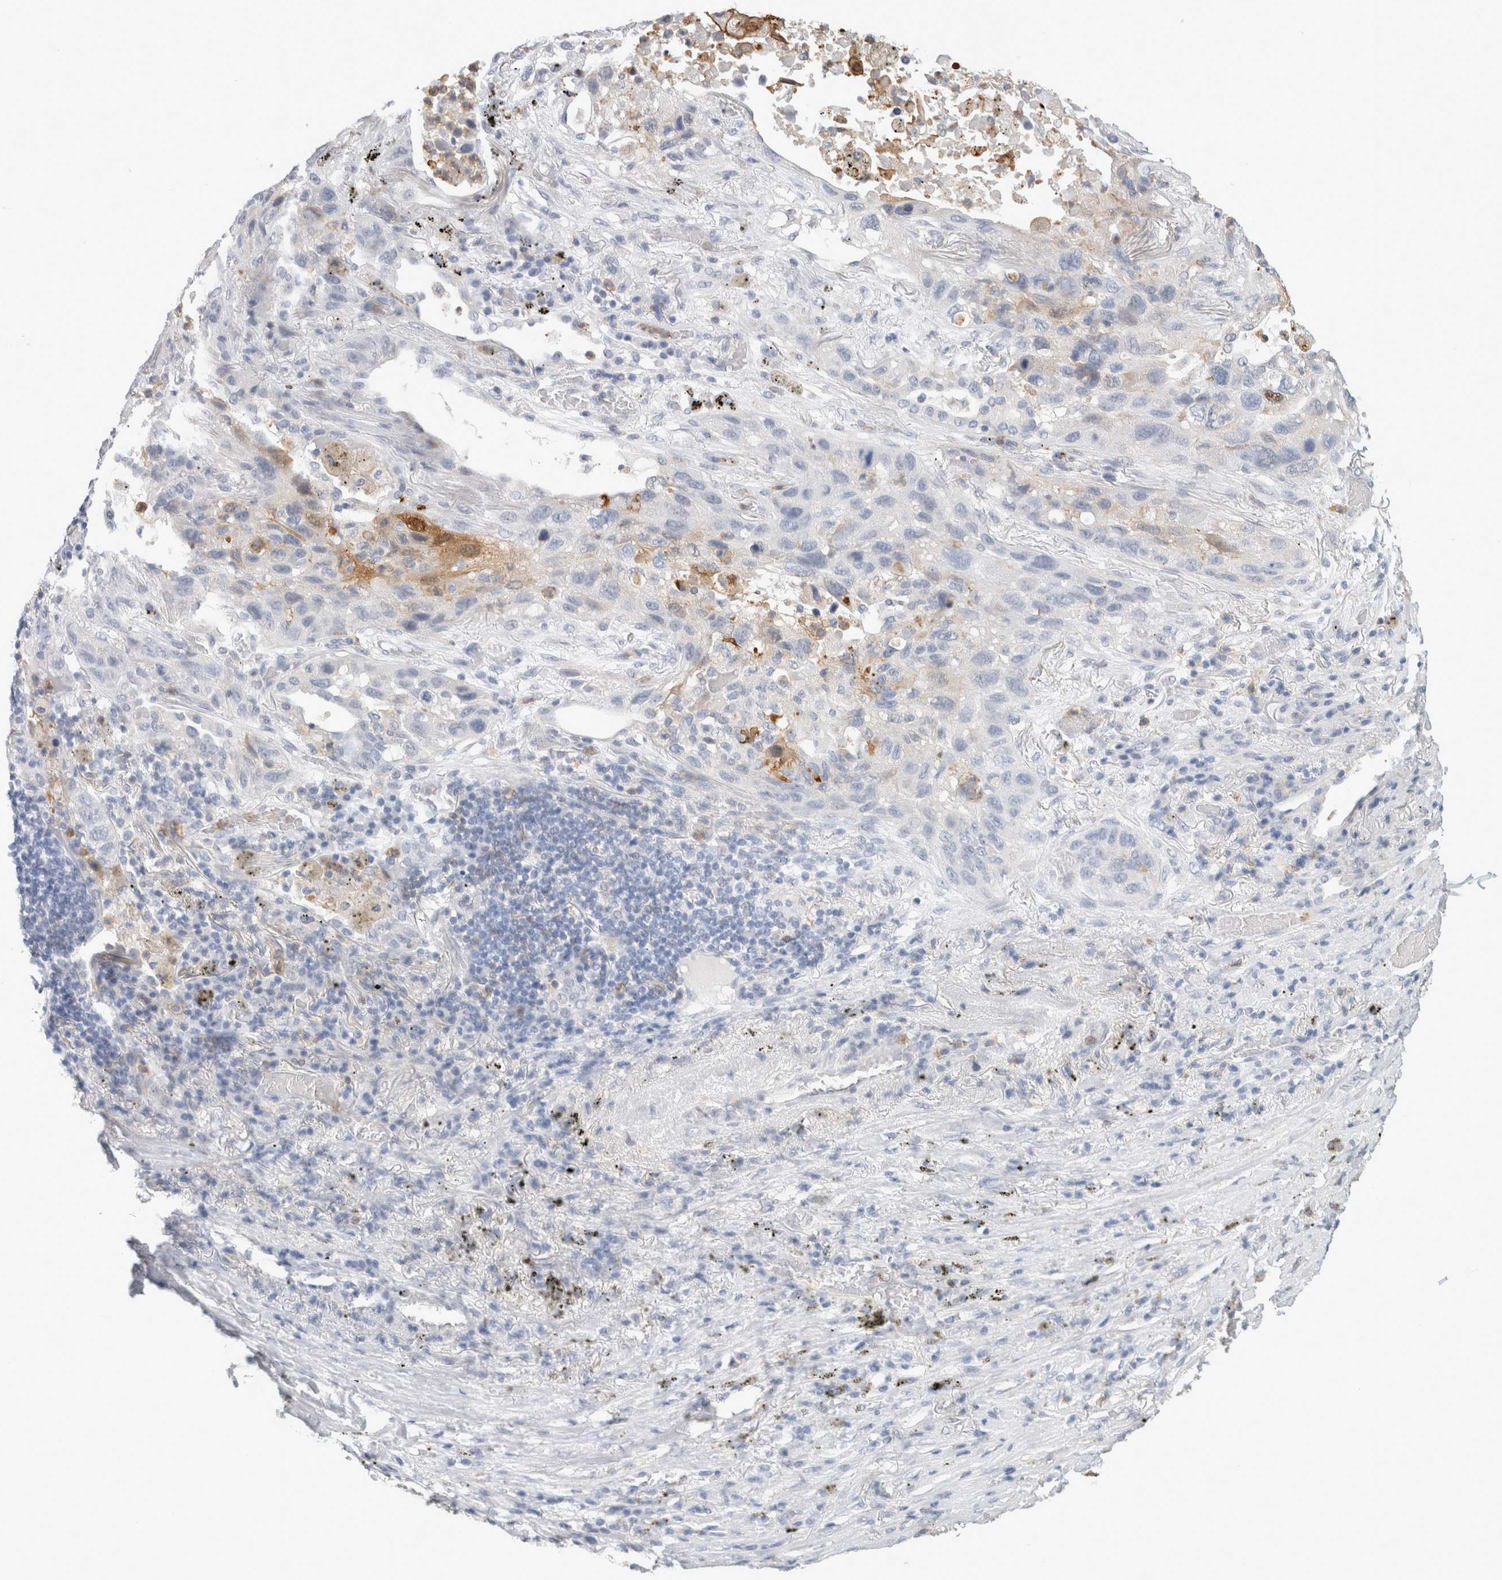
{"staining": {"intensity": "weak", "quantity": "<25%", "location": "cytoplasmic/membranous"}, "tissue": "lung cancer", "cell_type": "Tumor cells", "image_type": "cancer", "snomed": [{"axis": "morphology", "description": "Squamous cell carcinoma, NOS"}, {"axis": "topography", "description": "Lung"}], "caption": "An IHC photomicrograph of lung cancer (squamous cell carcinoma) is shown. There is no staining in tumor cells of lung cancer (squamous cell carcinoma). Nuclei are stained in blue.", "gene": "P2RY2", "patient": {"sex": "male", "age": 57}}